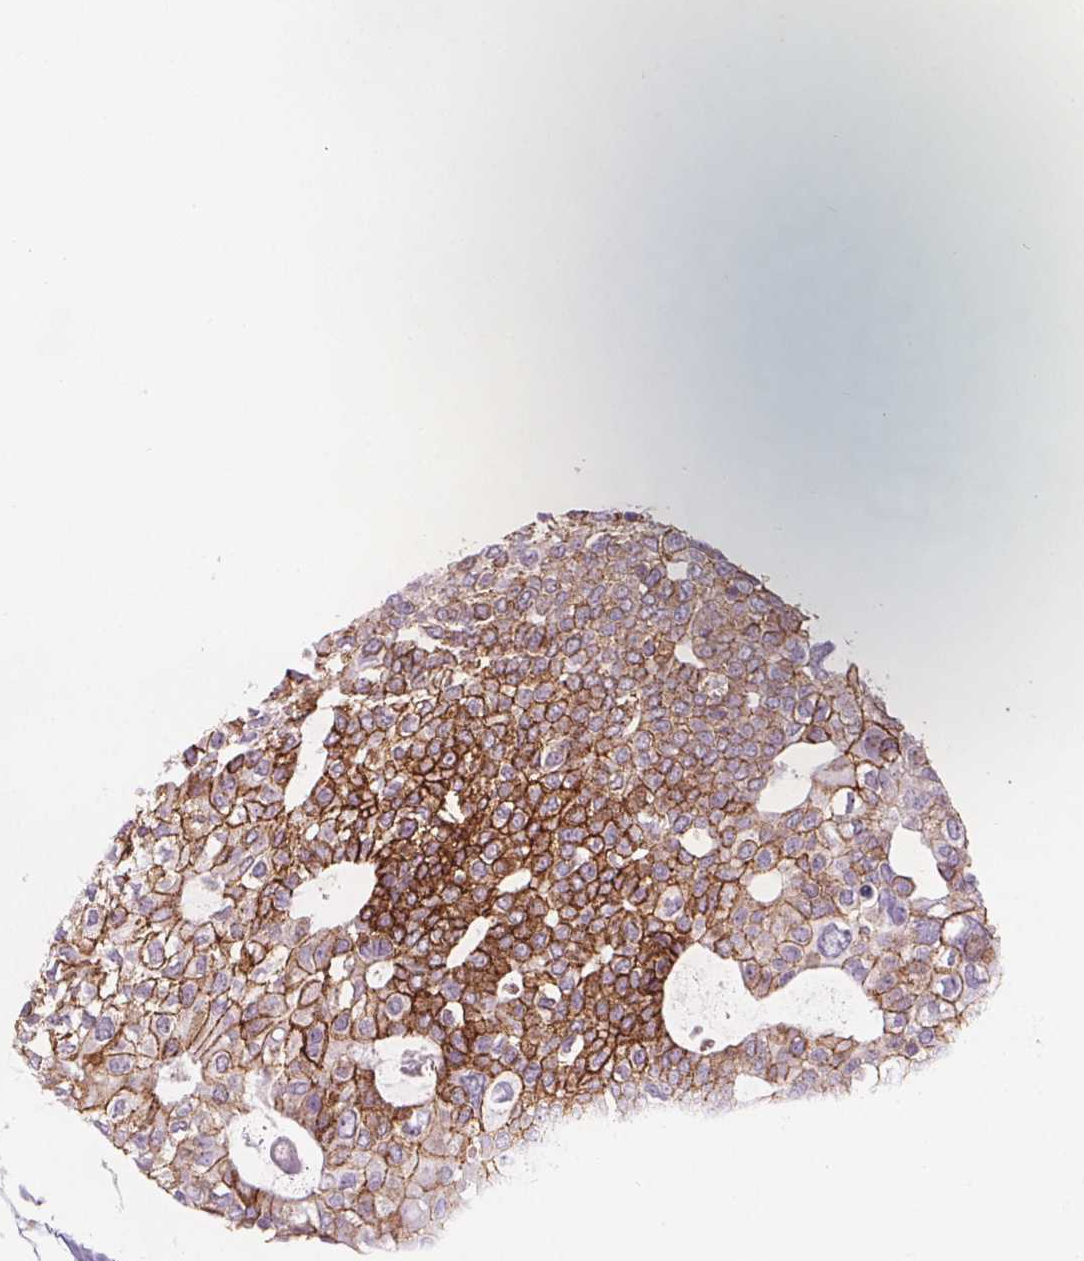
{"staining": {"intensity": "strong", "quantity": ">75%", "location": "cytoplasmic/membranous"}, "tissue": "breast cancer", "cell_type": "Tumor cells", "image_type": "cancer", "snomed": [{"axis": "morphology", "description": "Duct carcinoma"}, {"axis": "topography", "description": "Breast"}], "caption": "Protein staining by immunohistochemistry (IHC) shows strong cytoplasmic/membranous expression in approximately >75% of tumor cells in breast infiltrating ductal carcinoma.", "gene": "ATP1A1", "patient": {"sex": "female", "age": 40}}